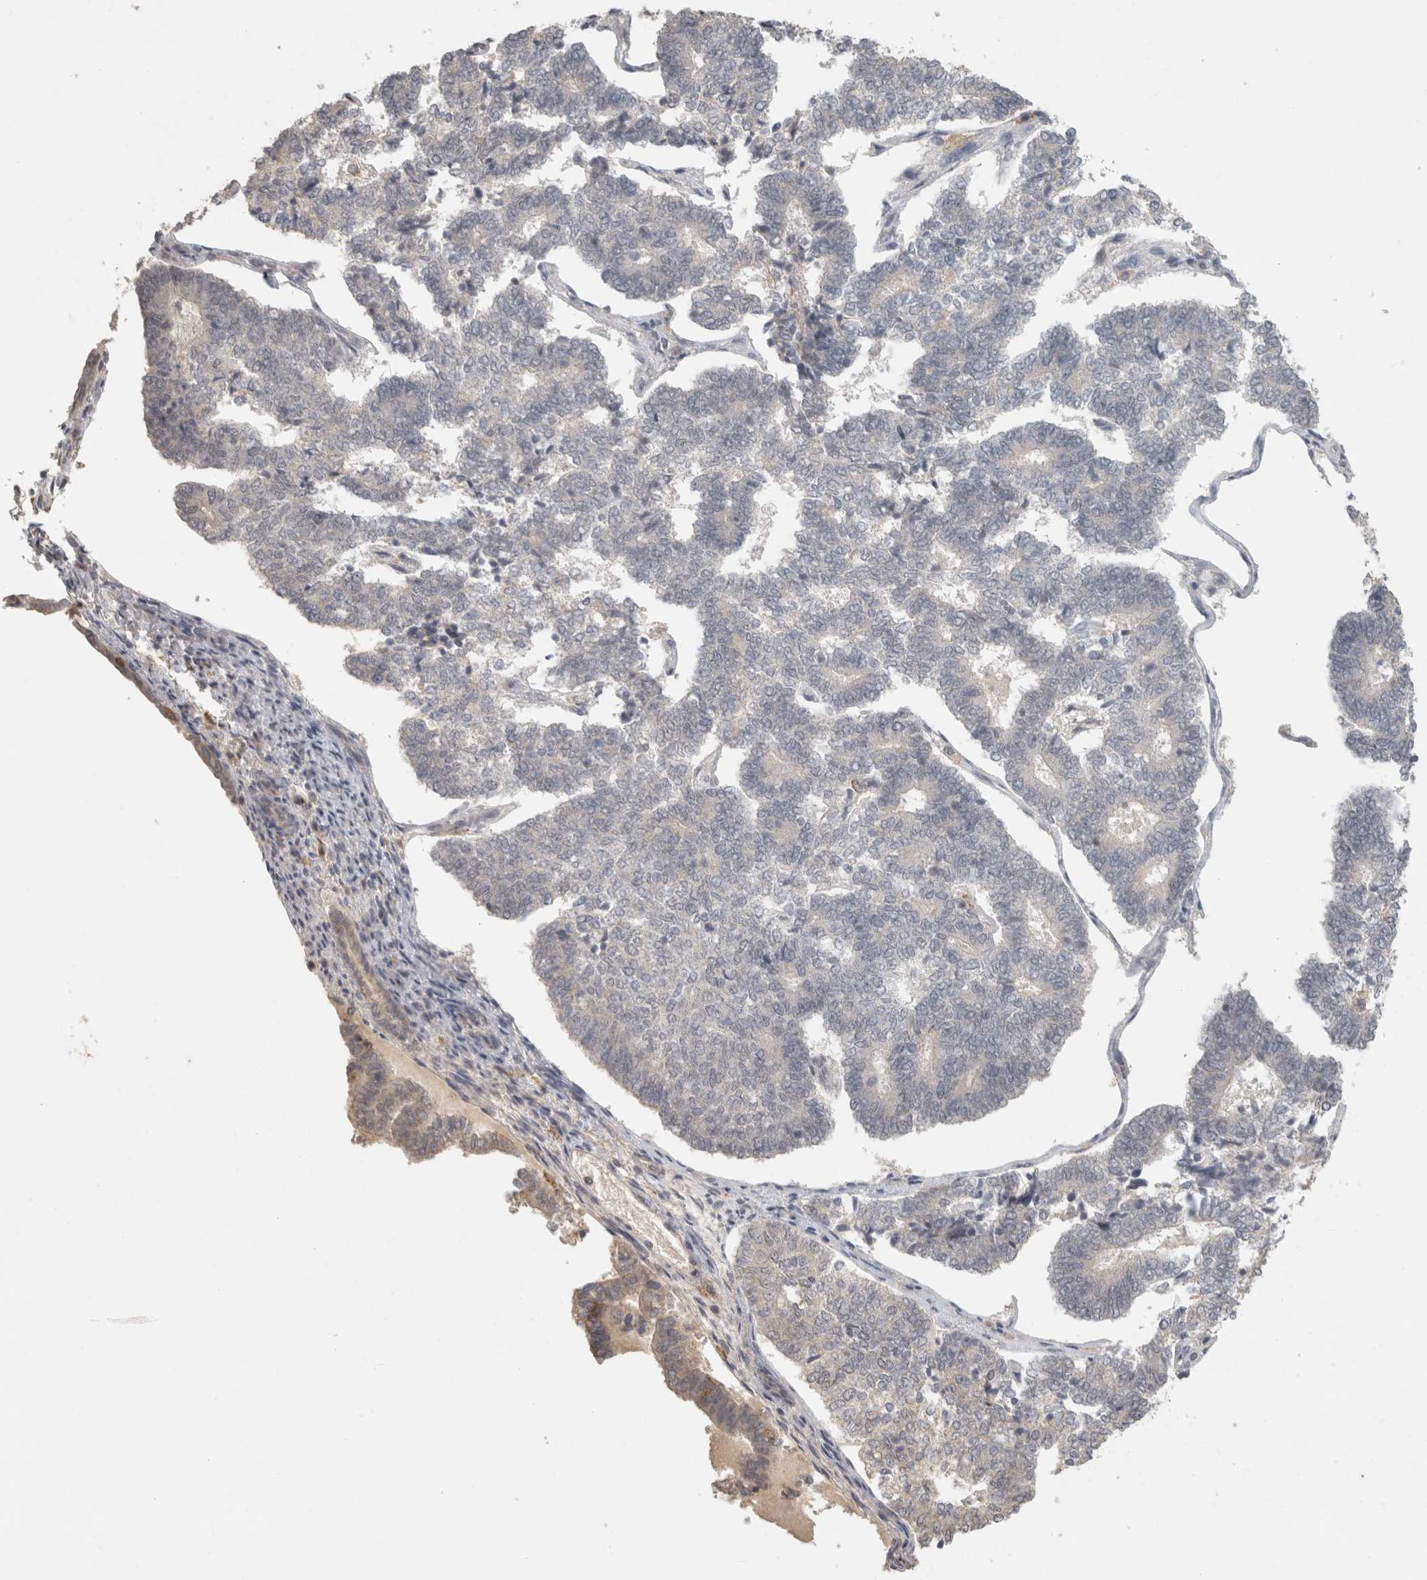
{"staining": {"intensity": "negative", "quantity": "none", "location": "none"}, "tissue": "endometrial cancer", "cell_type": "Tumor cells", "image_type": "cancer", "snomed": [{"axis": "morphology", "description": "Adenocarcinoma, NOS"}, {"axis": "topography", "description": "Endometrium"}], "caption": "This is an immunohistochemistry (IHC) photomicrograph of endometrial cancer. There is no staining in tumor cells.", "gene": "HAVCR2", "patient": {"sex": "female", "age": 70}}